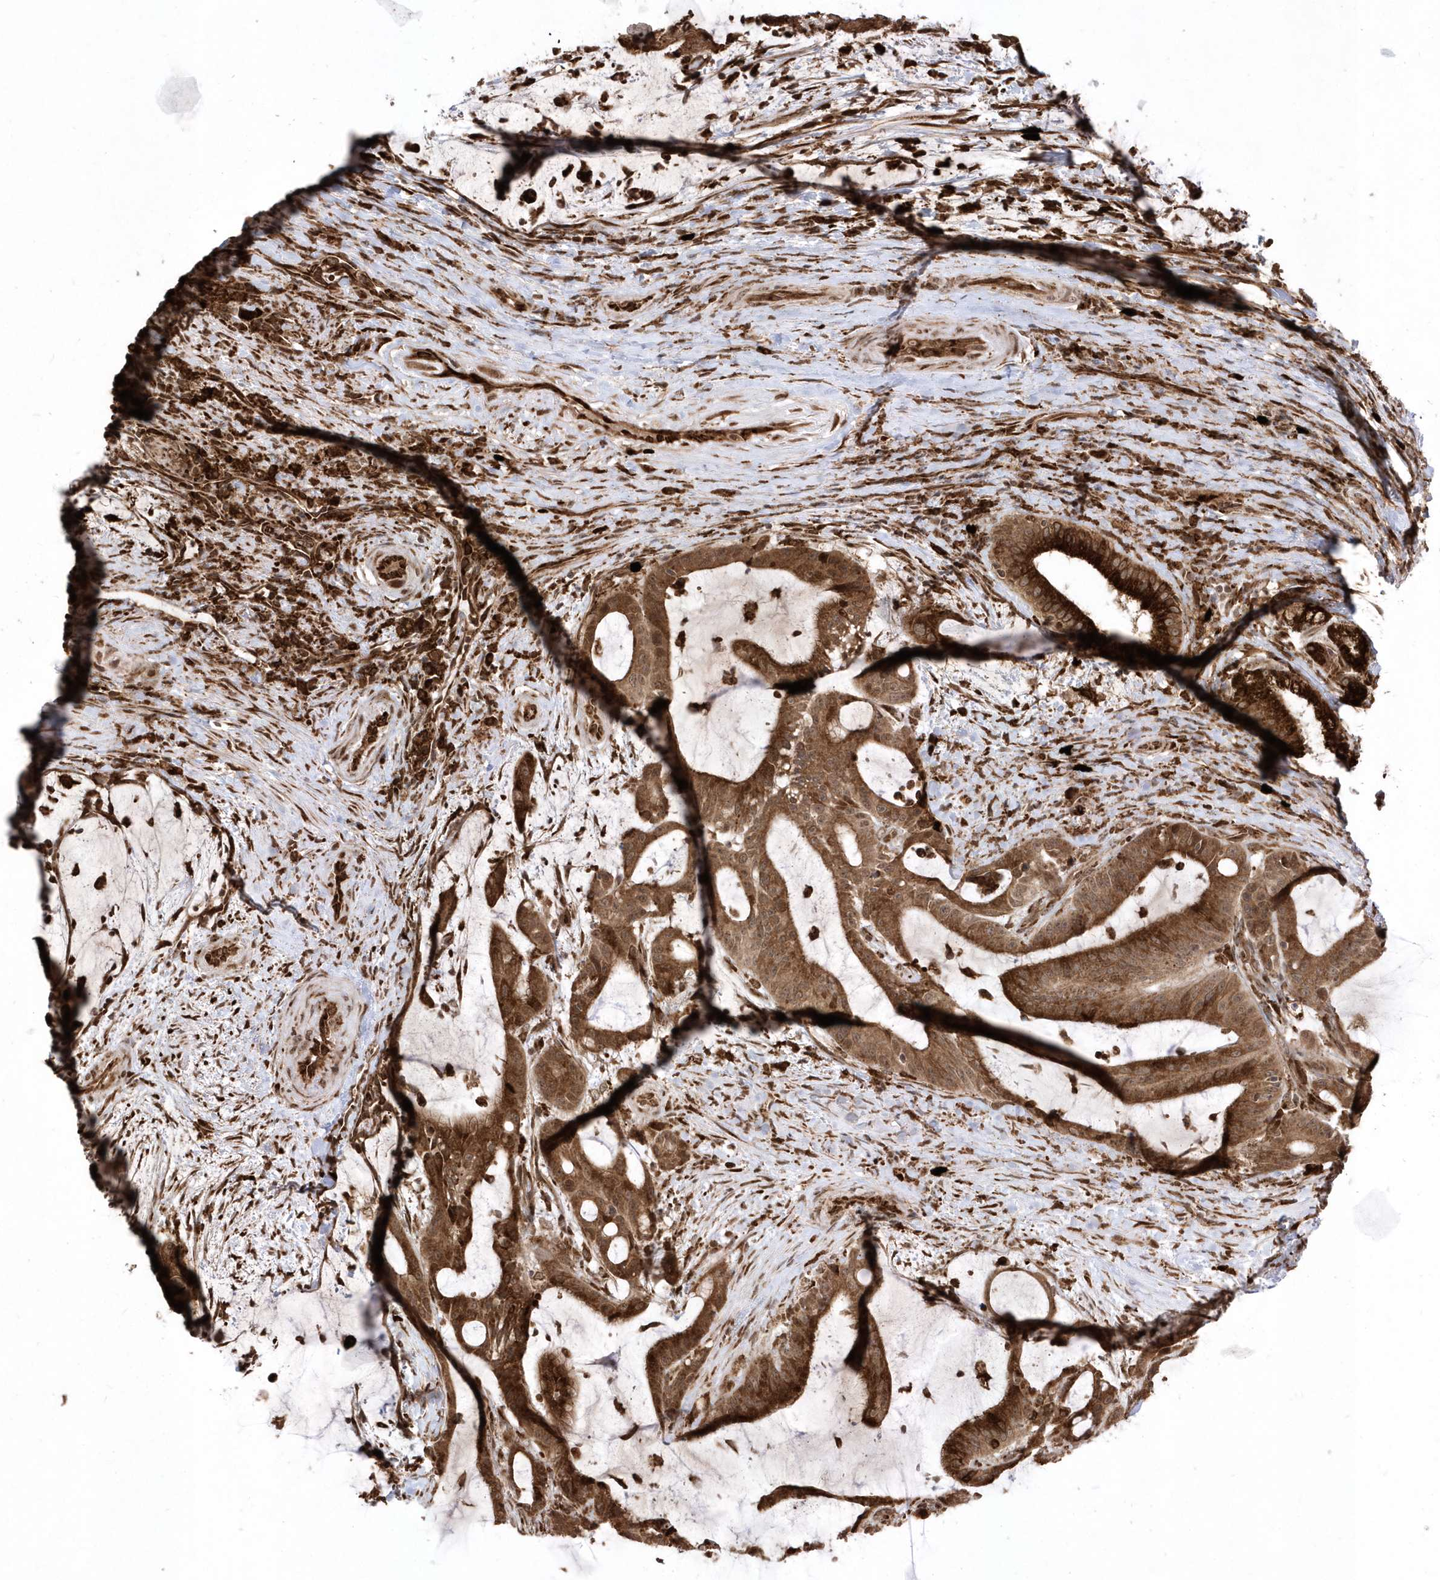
{"staining": {"intensity": "strong", "quantity": ">75%", "location": "cytoplasmic/membranous,nuclear"}, "tissue": "liver cancer", "cell_type": "Tumor cells", "image_type": "cancer", "snomed": [{"axis": "morphology", "description": "Normal tissue, NOS"}, {"axis": "morphology", "description": "Cholangiocarcinoma"}, {"axis": "topography", "description": "Liver"}, {"axis": "topography", "description": "Peripheral nerve tissue"}], "caption": "This photomicrograph demonstrates liver cholangiocarcinoma stained with immunohistochemistry (IHC) to label a protein in brown. The cytoplasmic/membranous and nuclear of tumor cells show strong positivity for the protein. Nuclei are counter-stained blue.", "gene": "EPC2", "patient": {"sex": "female", "age": 73}}